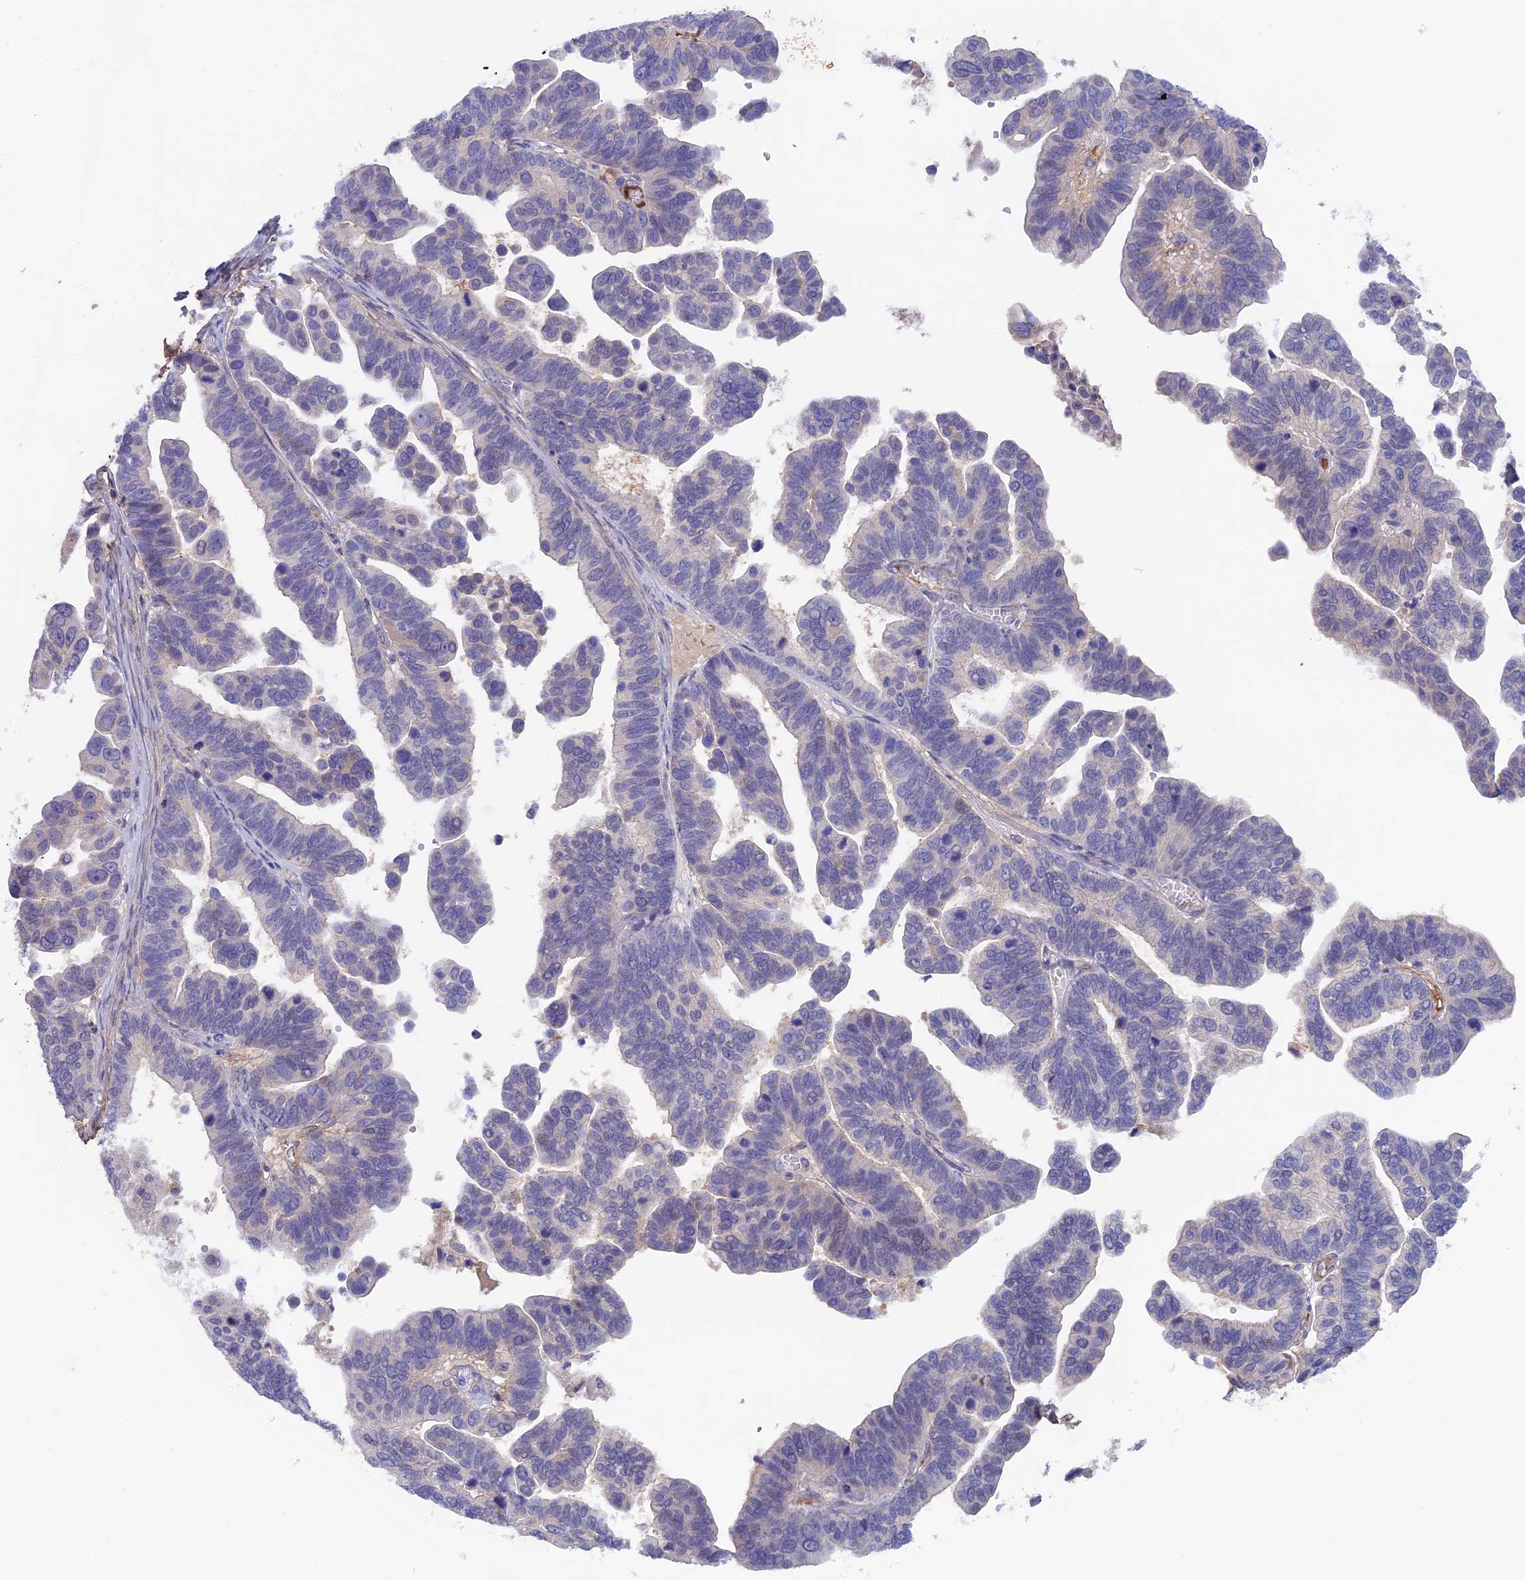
{"staining": {"intensity": "negative", "quantity": "none", "location": "none"}, "tissue": "ovarian cancer", "cell_type": "Tumor cells", "image_type": "cancer", "snomed": [{"axis": "morphology", "description": "Cystadenocarcinoma, serous, NOS"}, {"axis": "topography", "description": "Ovary"}], "caption": "High magnification brightfield microscopy of ovarian cancer (serous cystadenocarcinoma) stained with DAB (brown) and counterstained with hematoxylin (blue): tumor cells show no significant expression.", "gene": "COL4A3", "patient": {"sex": "female", "age": 56}}